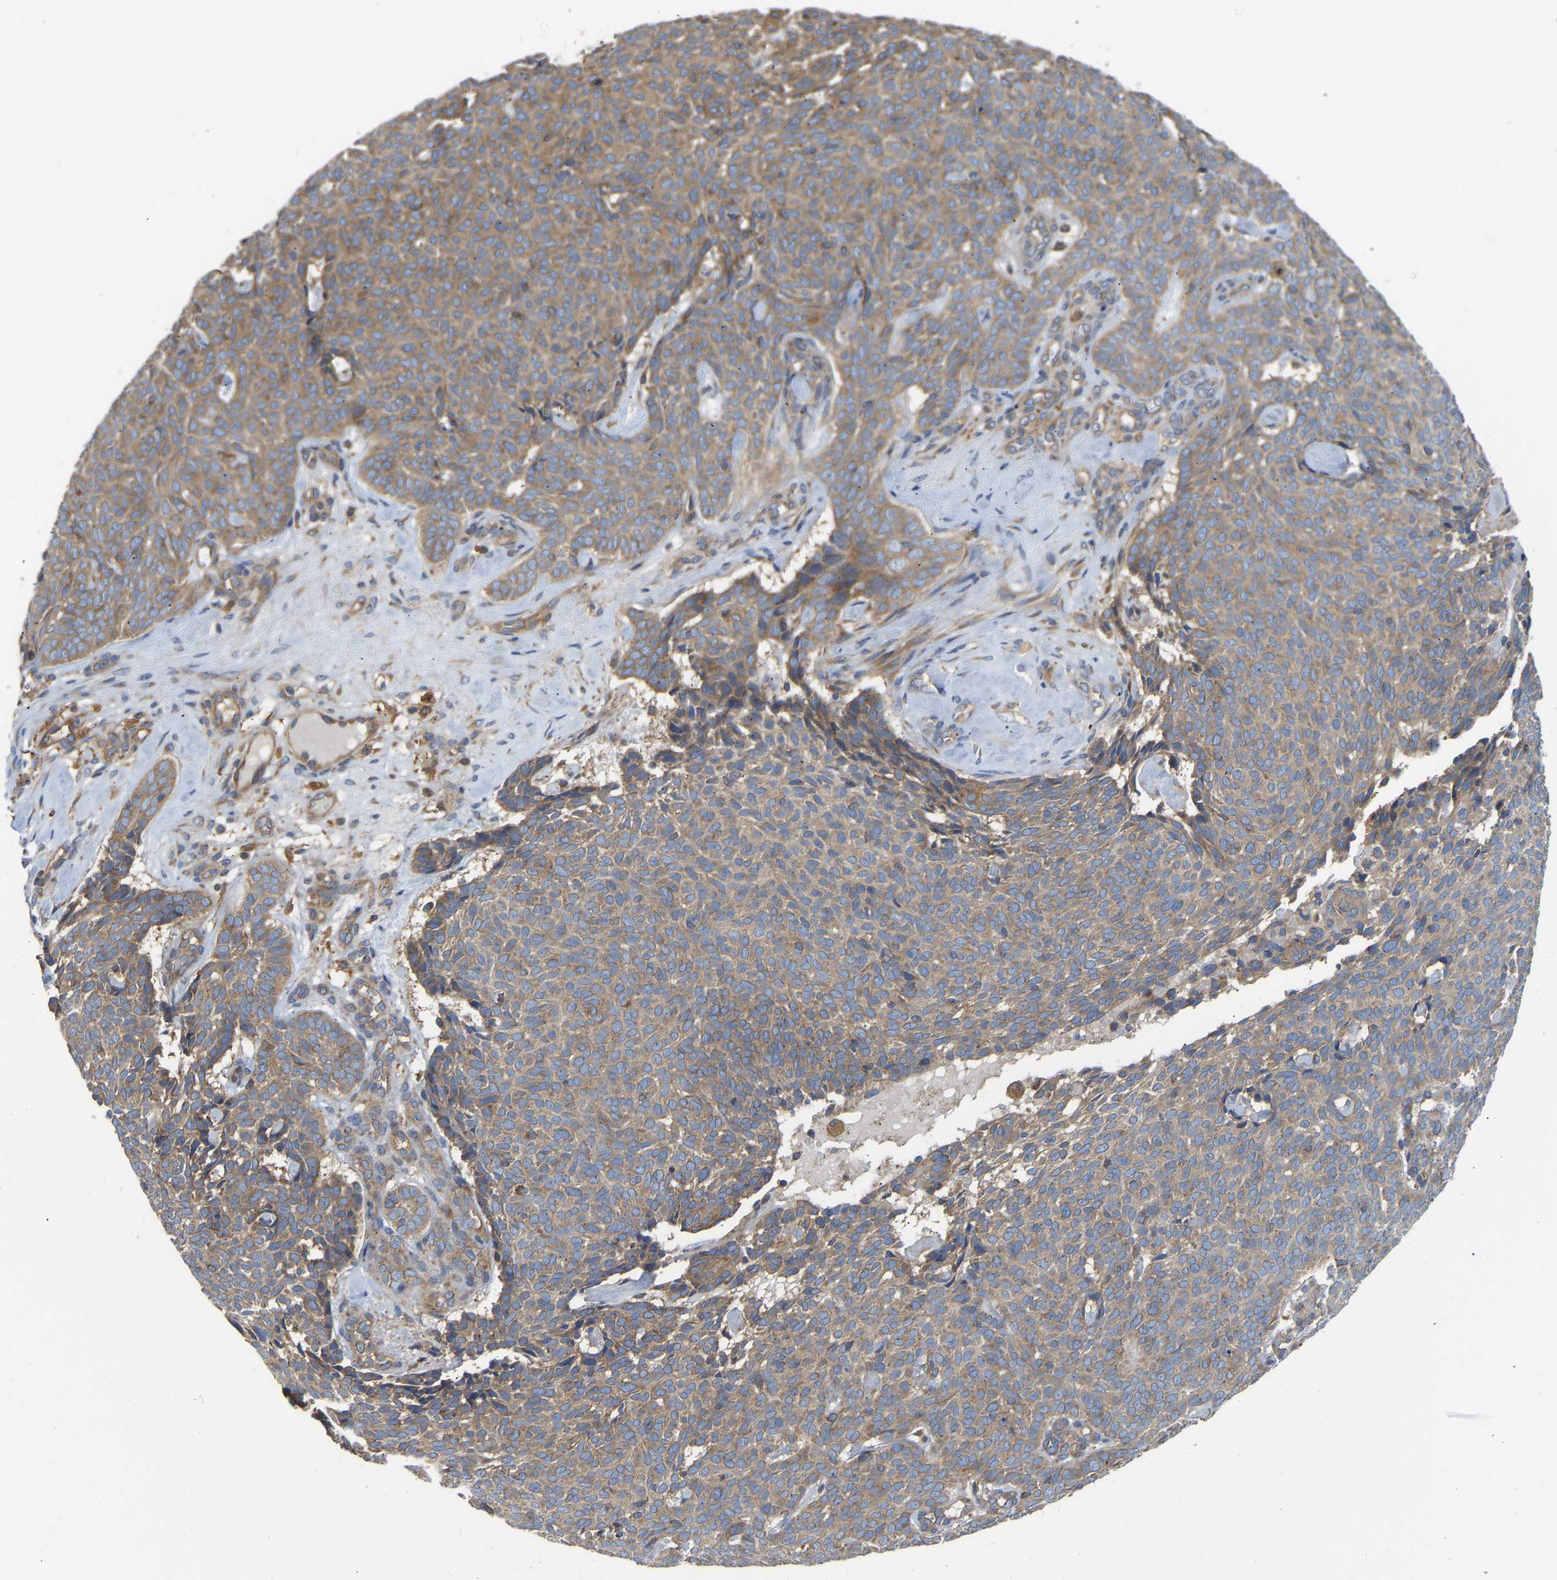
{"staining": {"intensity": "moderate", "quantity": ">75%", "location": "cytoplasmic/membranous"}, "tissue": "skin cancer", "cell_type": "Tumor cells", "image_type": "cancer", "snomed": [{"axis": "morphology", "description": "Basal cell carcinoma"}, {"axis": "topography", "description": "Skin"}], "caption": "Skin basal cell carcinoma stained for a protein exhibits moderate cytoplasmic/membranous positivity in tumor cells. The protein is shown in brown color, while the nuclei are stained blue.", "gene": "FLNB", "patient": {"sex": "male", "age": 61}}